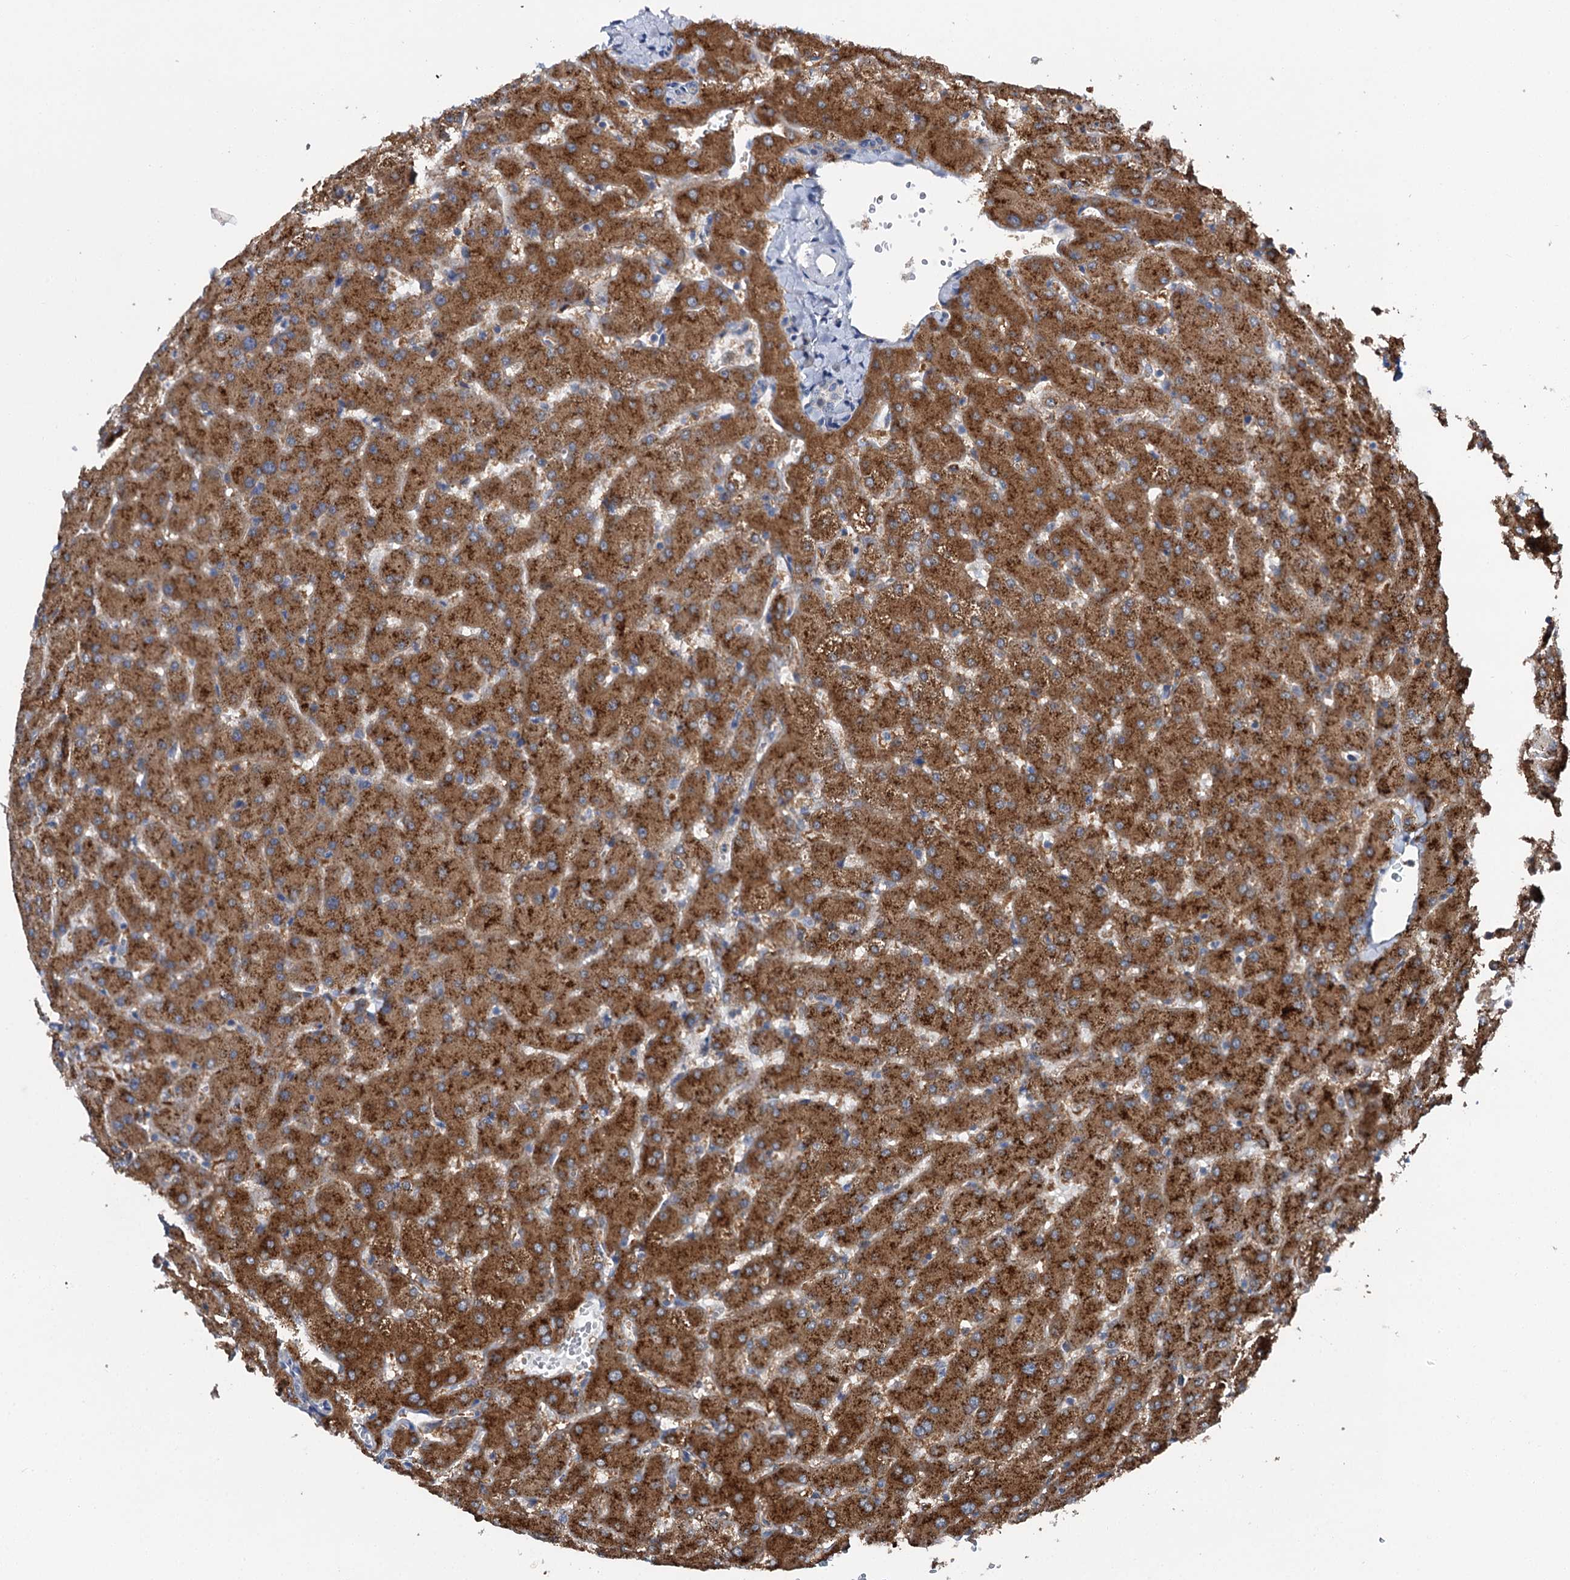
{"staining": {"intensity": "weak", "quantity": "25%-75%", "location": "cytoplasmic/membranous"}, "tissue": "liver", "cell_type": "Cholangiocytes", "image_type": "normal", "snomed": [{"axis": "morphology", "description": "Normal tissue, NOS"}, {"axis": "topography", "description": "Liver"}], "caption": "Unremarkable liver exhibits weak cytoplasmic/membranous staining in approximately 25%-75% of cholangiocytes.", "gene": "SLC22A25", "patient": {"sex": "female", "age": 63}}